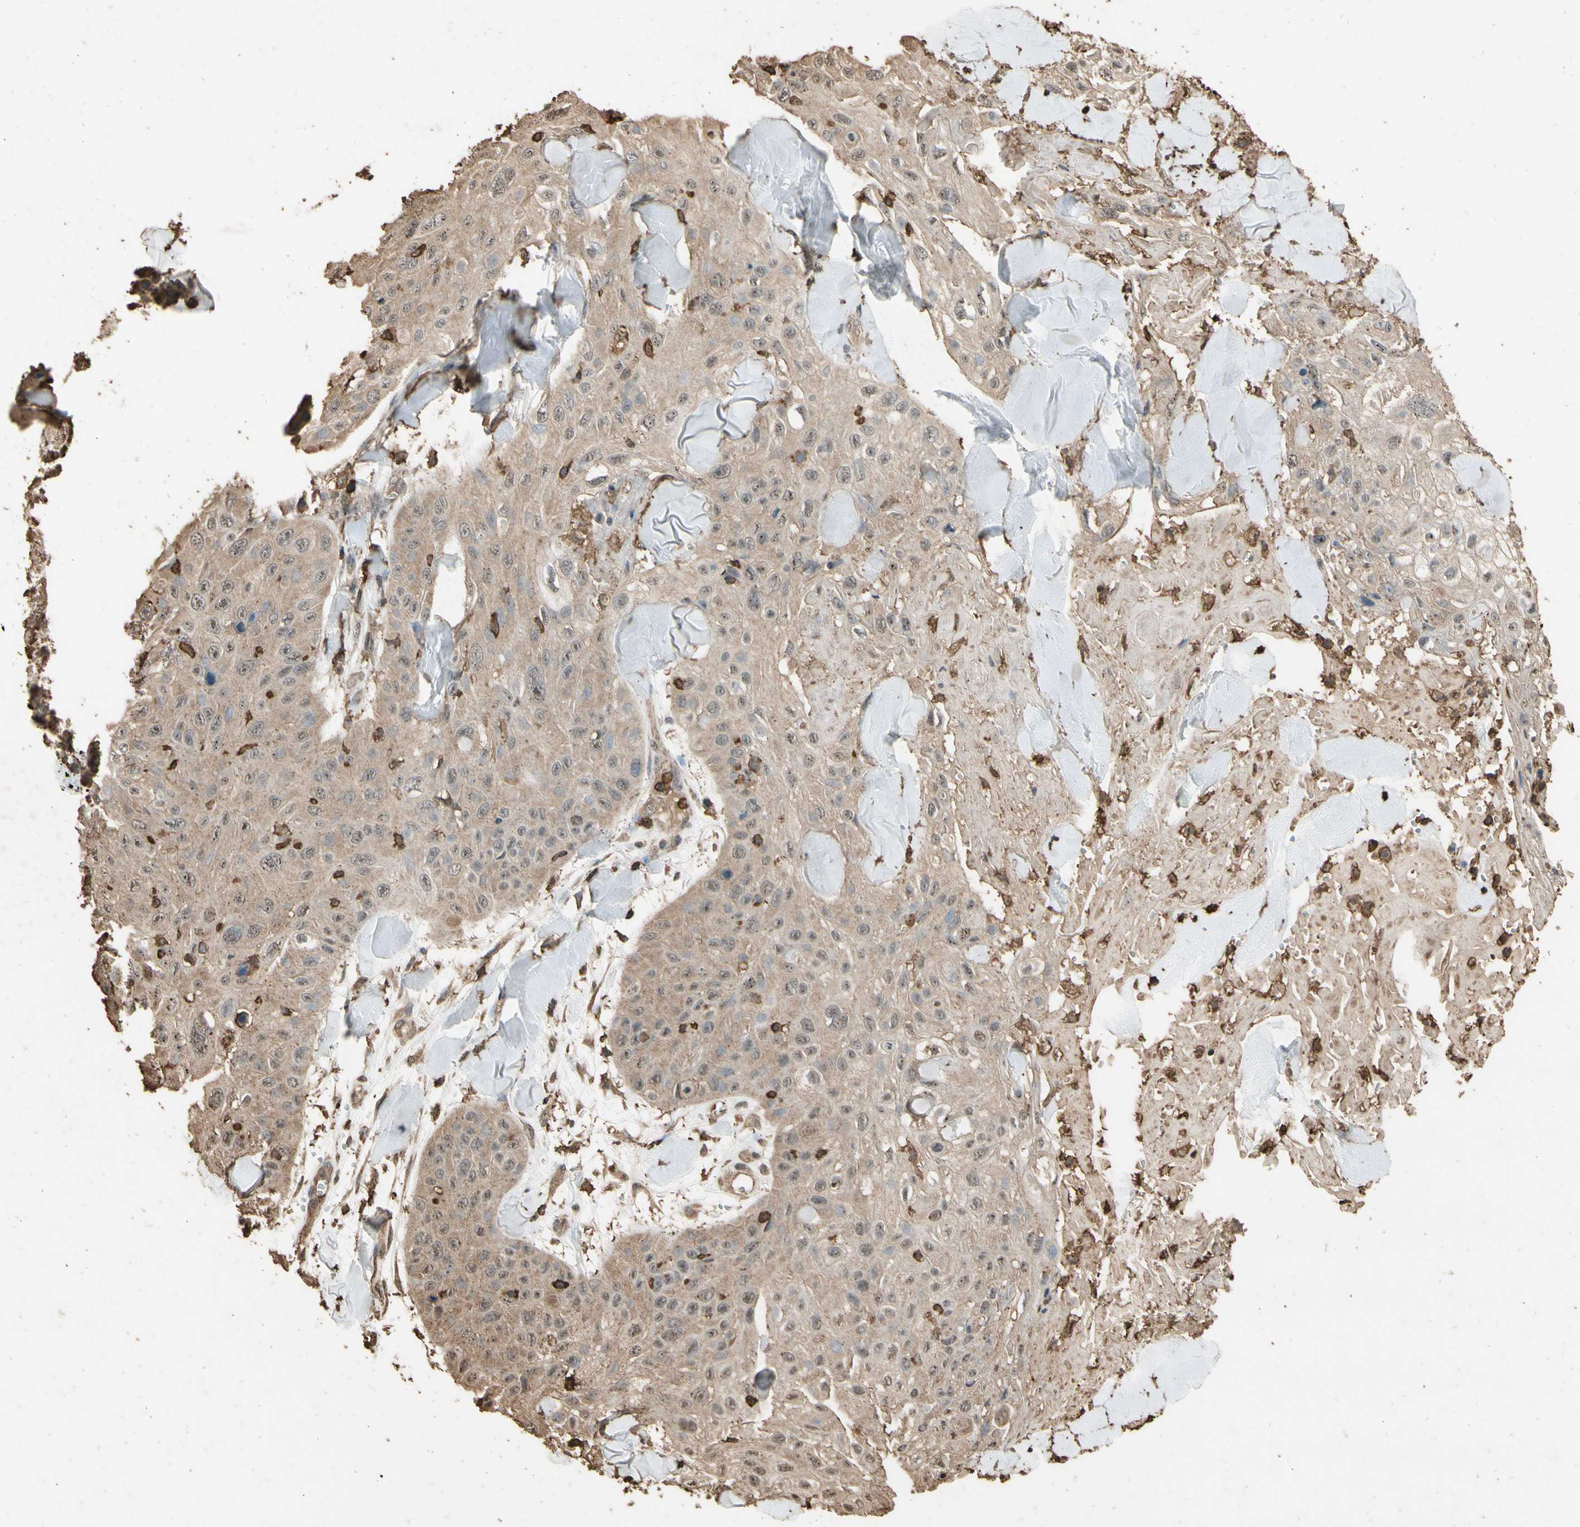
{"staining": {"intensity": "moderate", "quantity": ">75%", "location": "cytoplasmic/membranous,nuclear"}, "tissue": "skin cancer", "cell_type": "Tumor cells", "image_type": "cancer", "snomed": [{"axis": "morphology", "description": "Squamous cell carcinoma, NOS"}, {"axis": "topography", "description": "Skin"}], "caption": "Immunohistochemical staining of human skin cancer displays medium levels of moderate cytoplasmic/membranous and nuclear expression in approximately >75% of tumor cells.", "gene": "TNFSF13B", "patient": {"sex": "male", "age": 86}}